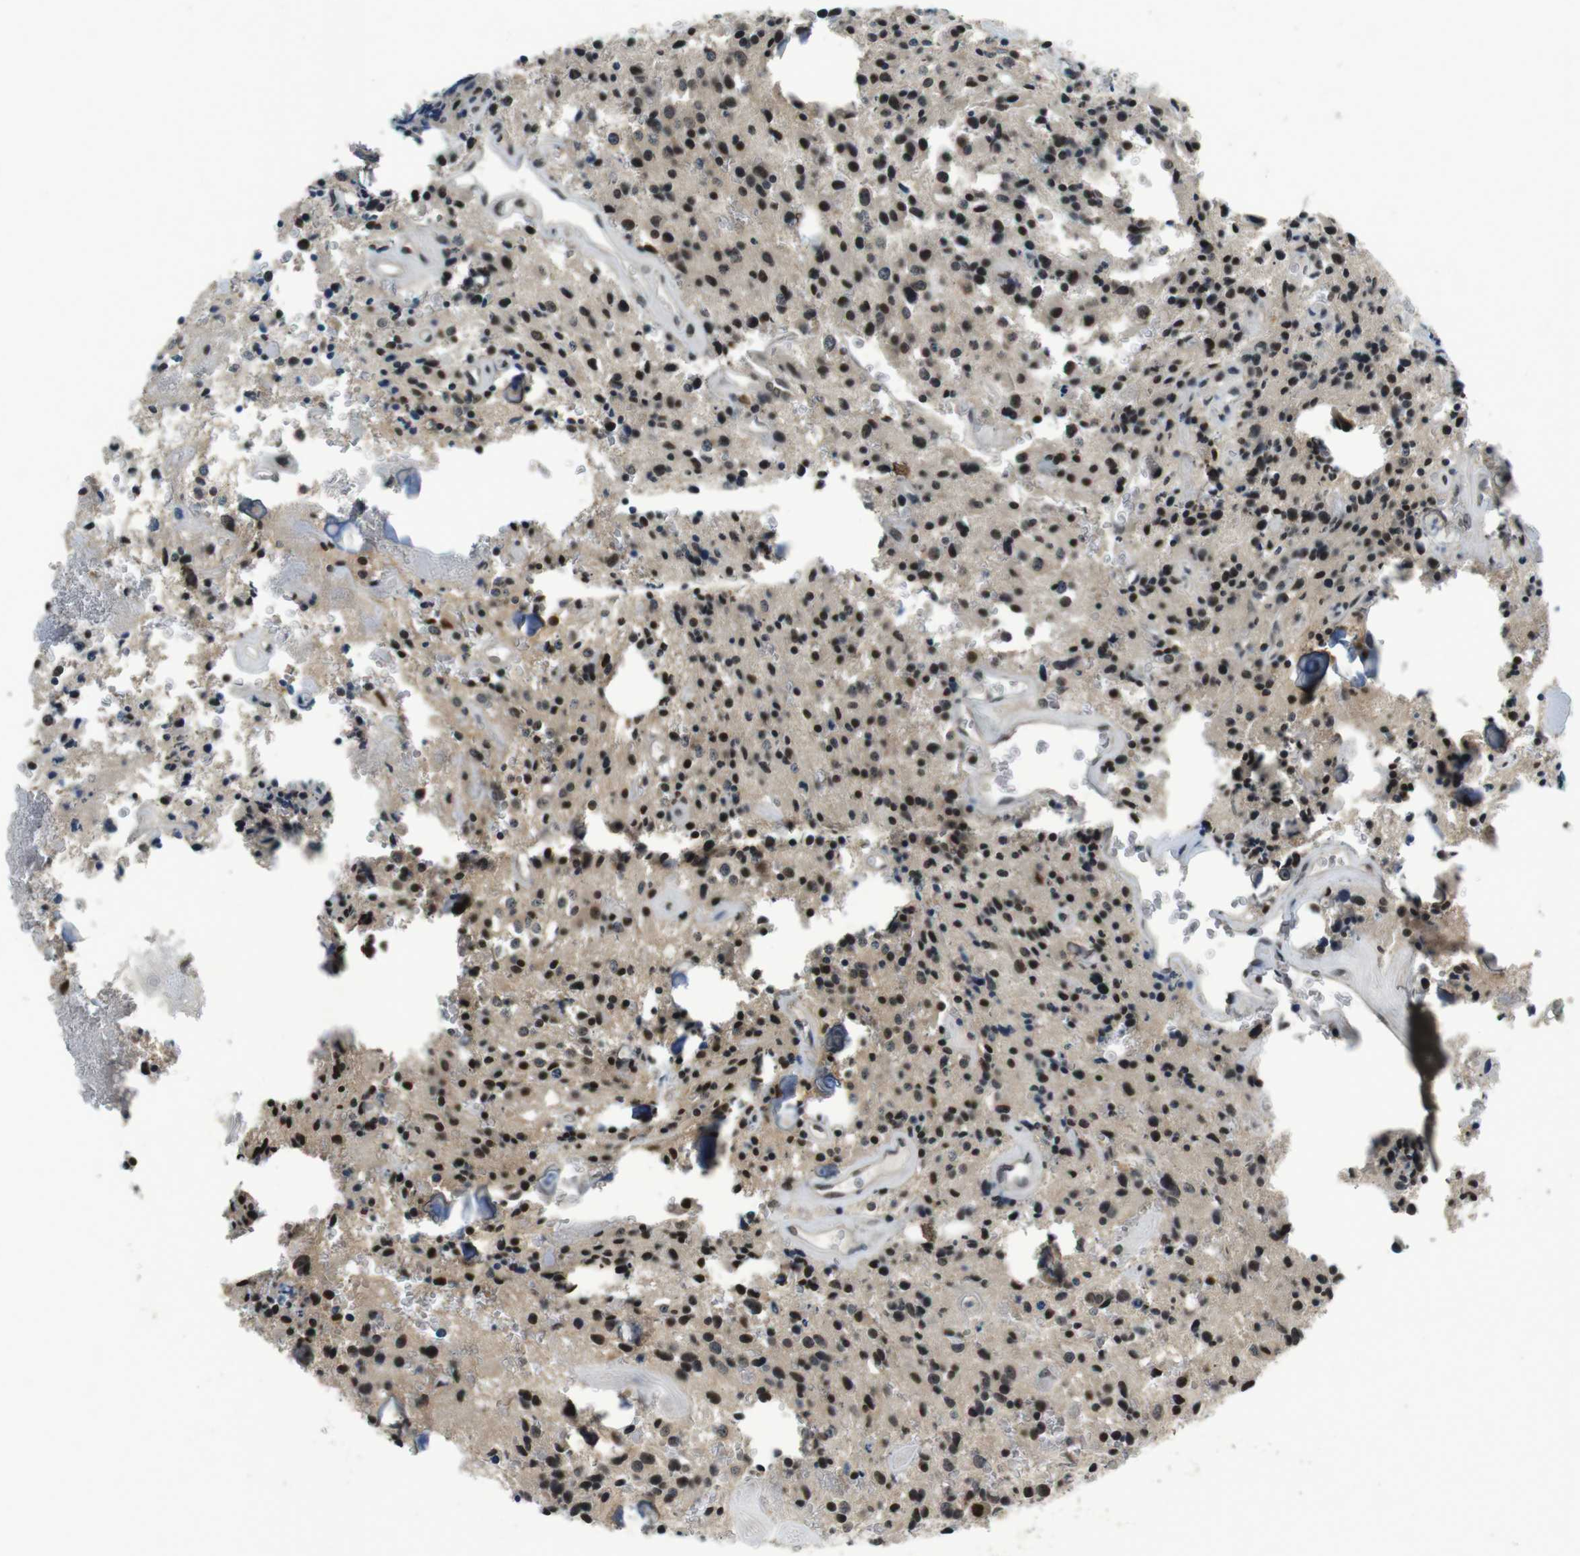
{"staining": {"intensity": "moderate", "quantity": "25%-75%", "location": "nuclear"}, "tissue": "glioma", "cell_type": "Tumor cells", "image_type": "cancer", "snomed": [{"axis": "morphology", "description": "Glioma, malignant, Low grade"}, {"axis": "topography", "description": "Brain"}], "caption": "Malignant low-grade glioma stained with DAB (3,3'-diaminobenzidine) immunohistochemistry (IHC) shows medium levels of moderate nuclear positivity in approximately 25%-75% of tumor cells. The staining was performed using DAB to visualize the protein expression in brown, while the nuclei were stained in blue with hematoxylin (Magnification: 20x).", "gene": "NEK4", "patient": {"sex": "male", "age": 58}}